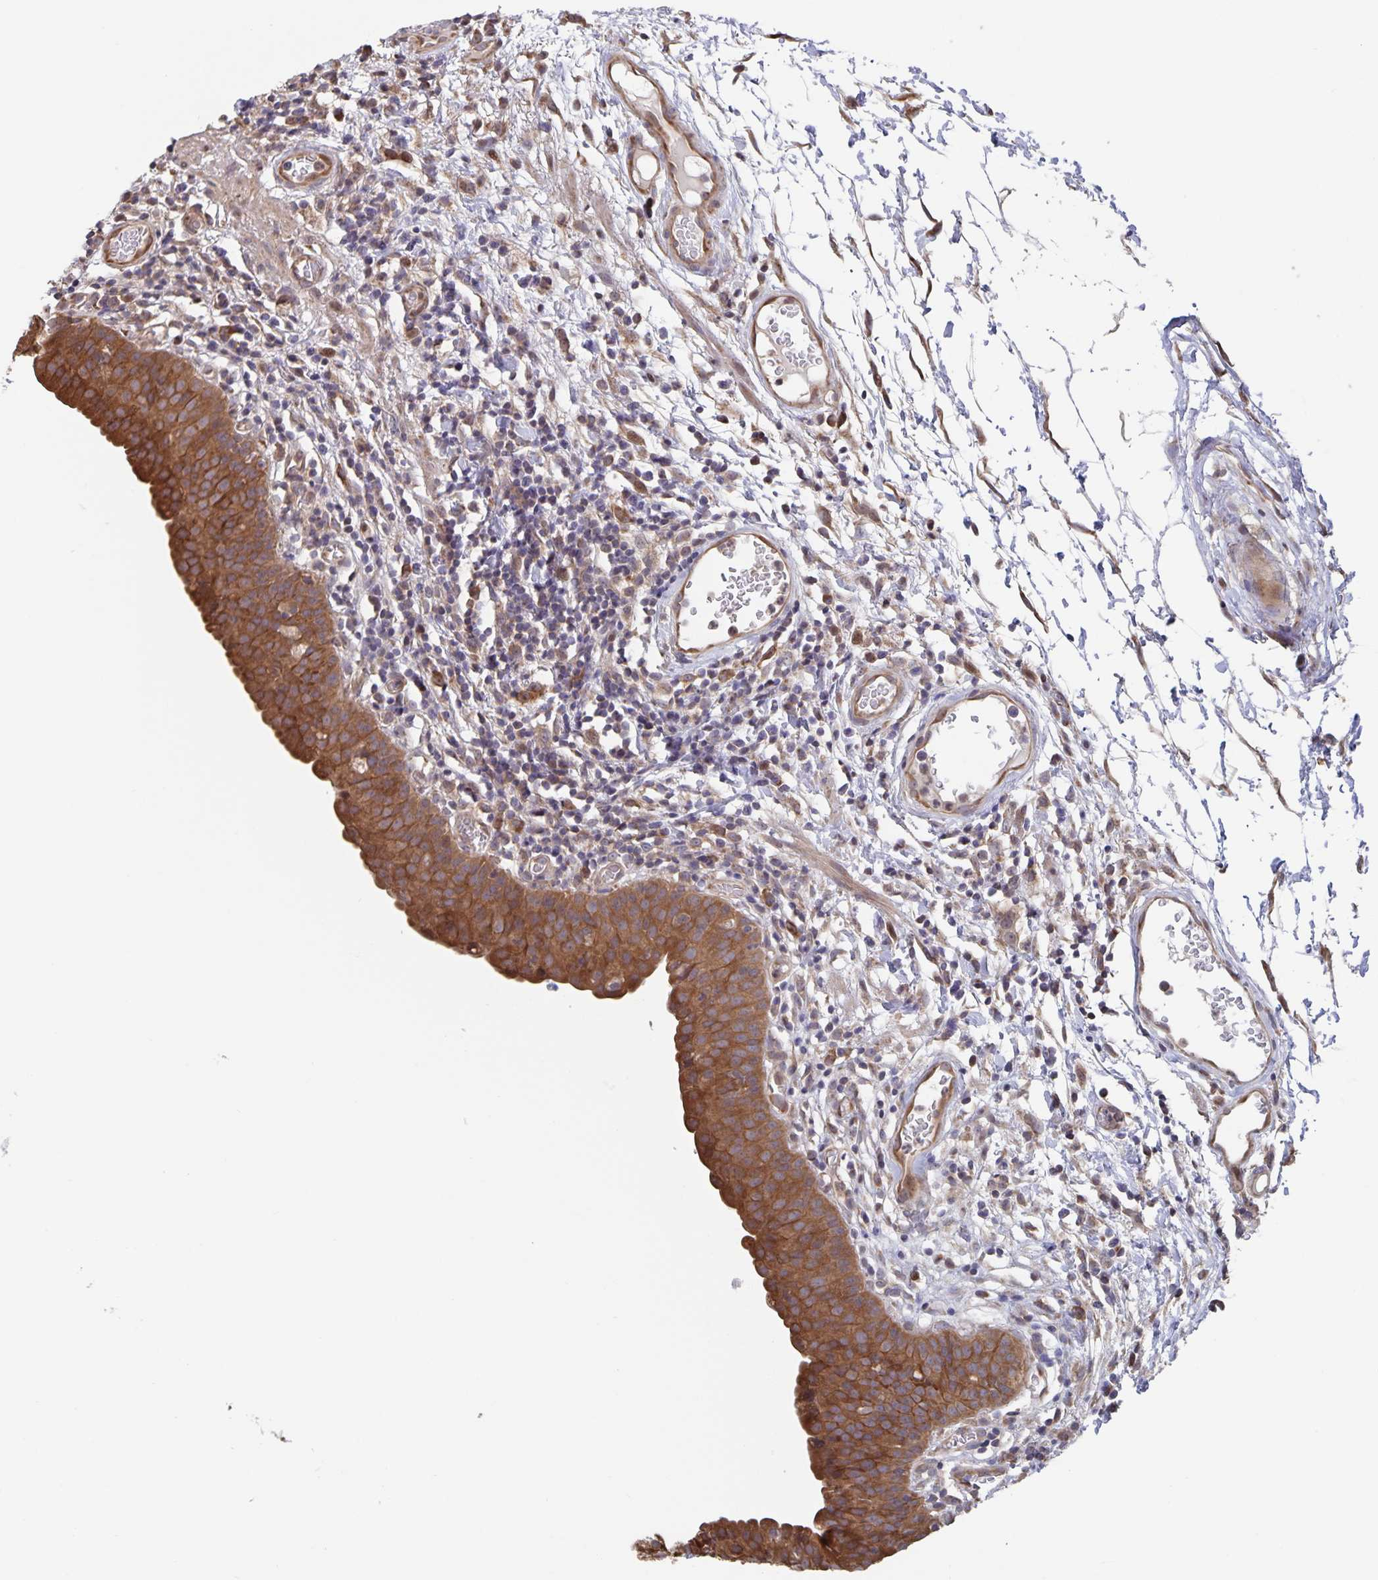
{"staining": {"intensity": "strong", "quantity": ">75%", "location": "cytoplasmic/membranous"}, "tissue": "urinary bladder", "cell_type": "Urothelial cells", "image_type": "normal", "snomed": [{"axis": "morphology", "description": "Normal tissue, NOS"}, {"axis": "morphology", "description": "Inflammation, NOS"}, {"axis": "topography", "description": "Urinary bladder"}], "caption": "DAB immunohistochemical staining of normal urinary bladder demonstrates strong cytoplasmic/membranous protein positivity in approximately >75% of urothelial cells.", "gene": "ACACA", "patient": {"sex": "male", "age": 57}}